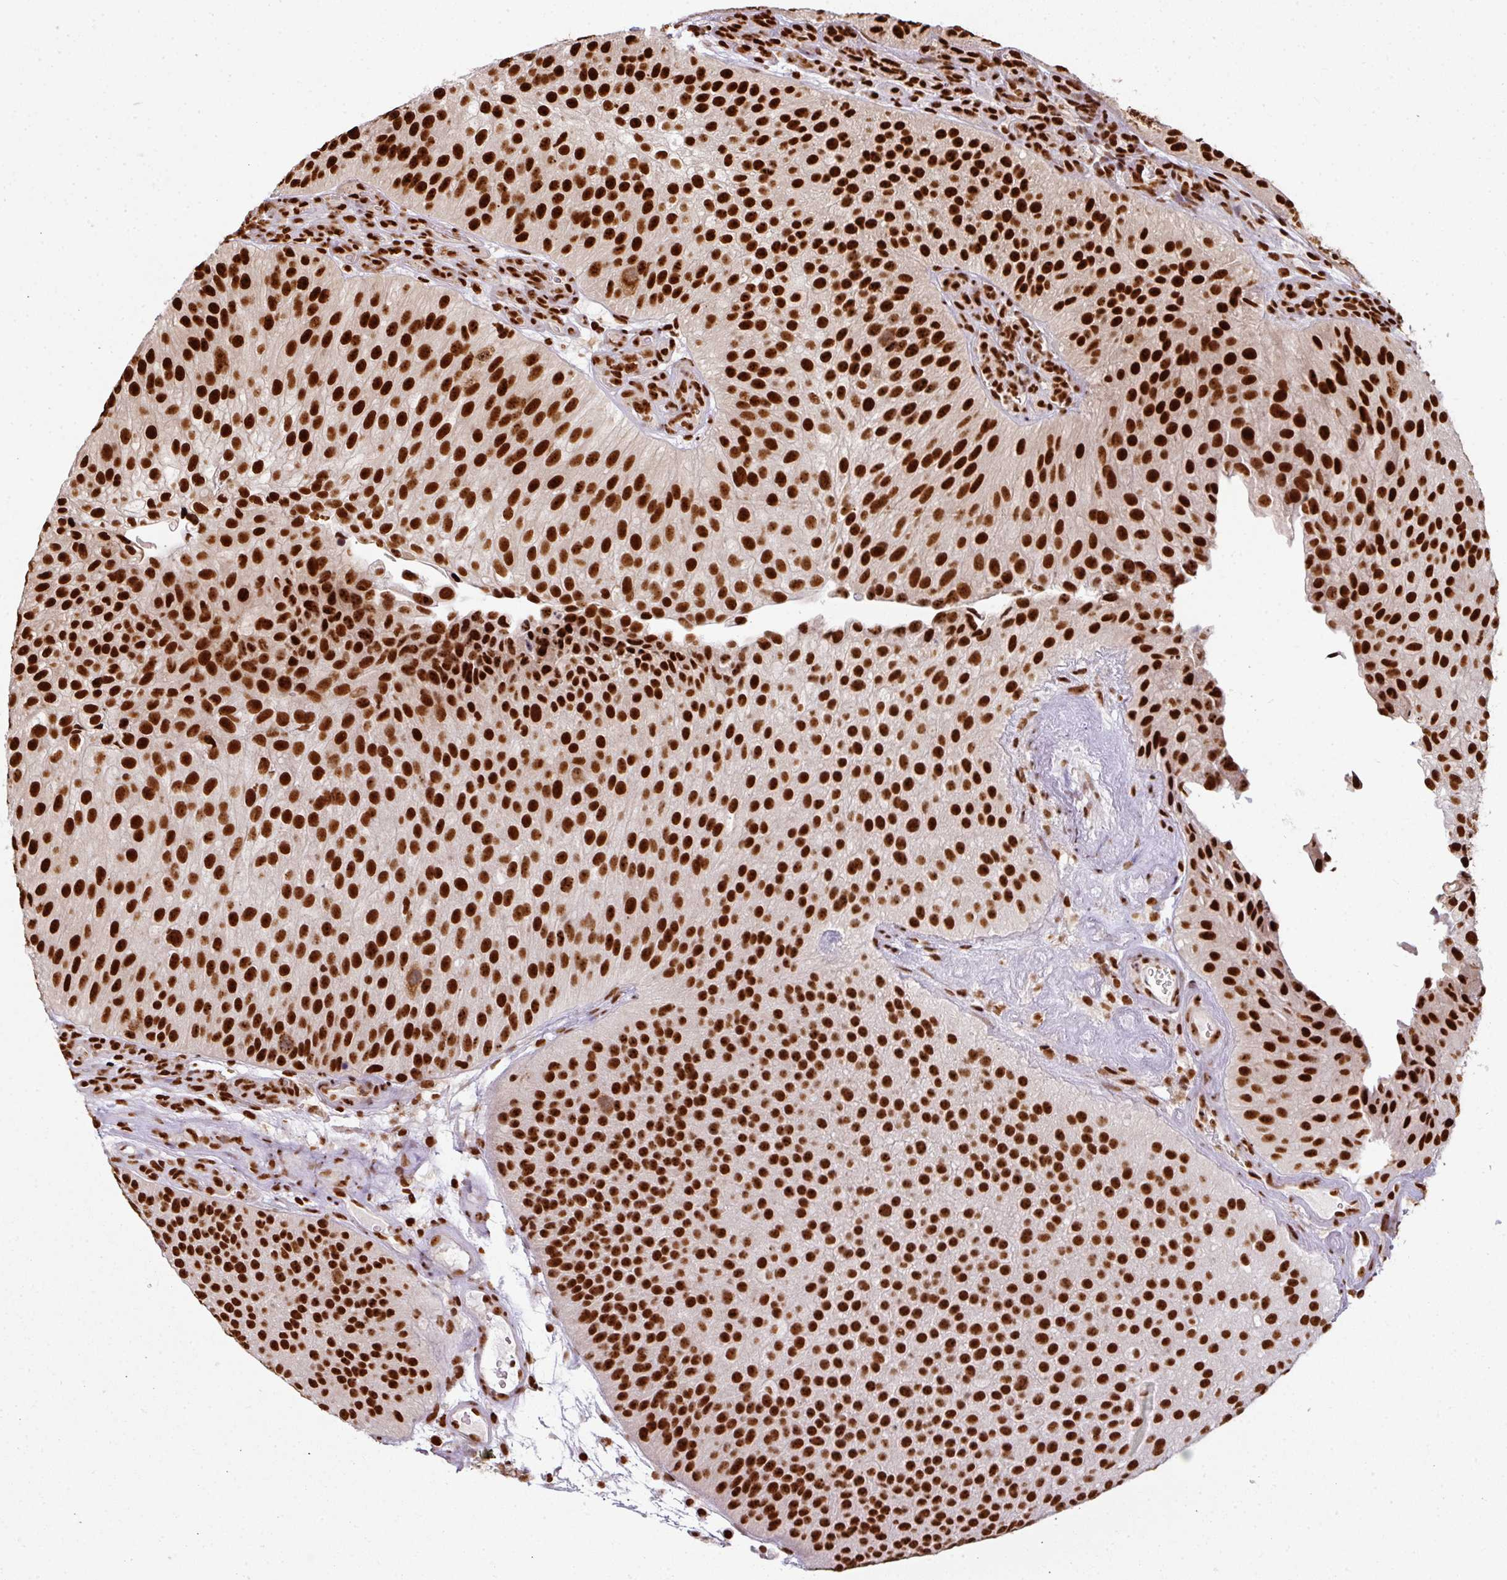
{"staining": {"intensity": "strong", "quantity": ">75%", "location": "nuclear"}, "tissue": "urothelial cancer", "cell_type": "Tumor cells", "image_type": "cancer", "snomed": [{"axis": "morphology", "description": "Urothelial carcinoma, NOS"}, {"axis": "topography", "description": "Urinary bladder"}], "caption": "Protein expression analysis of human transitional cell carcinoma reveals strong nuclear expression in about >75% of tumor cells.", "gene": "SIK3", "patient": {"sex": "male", "age": 87}}